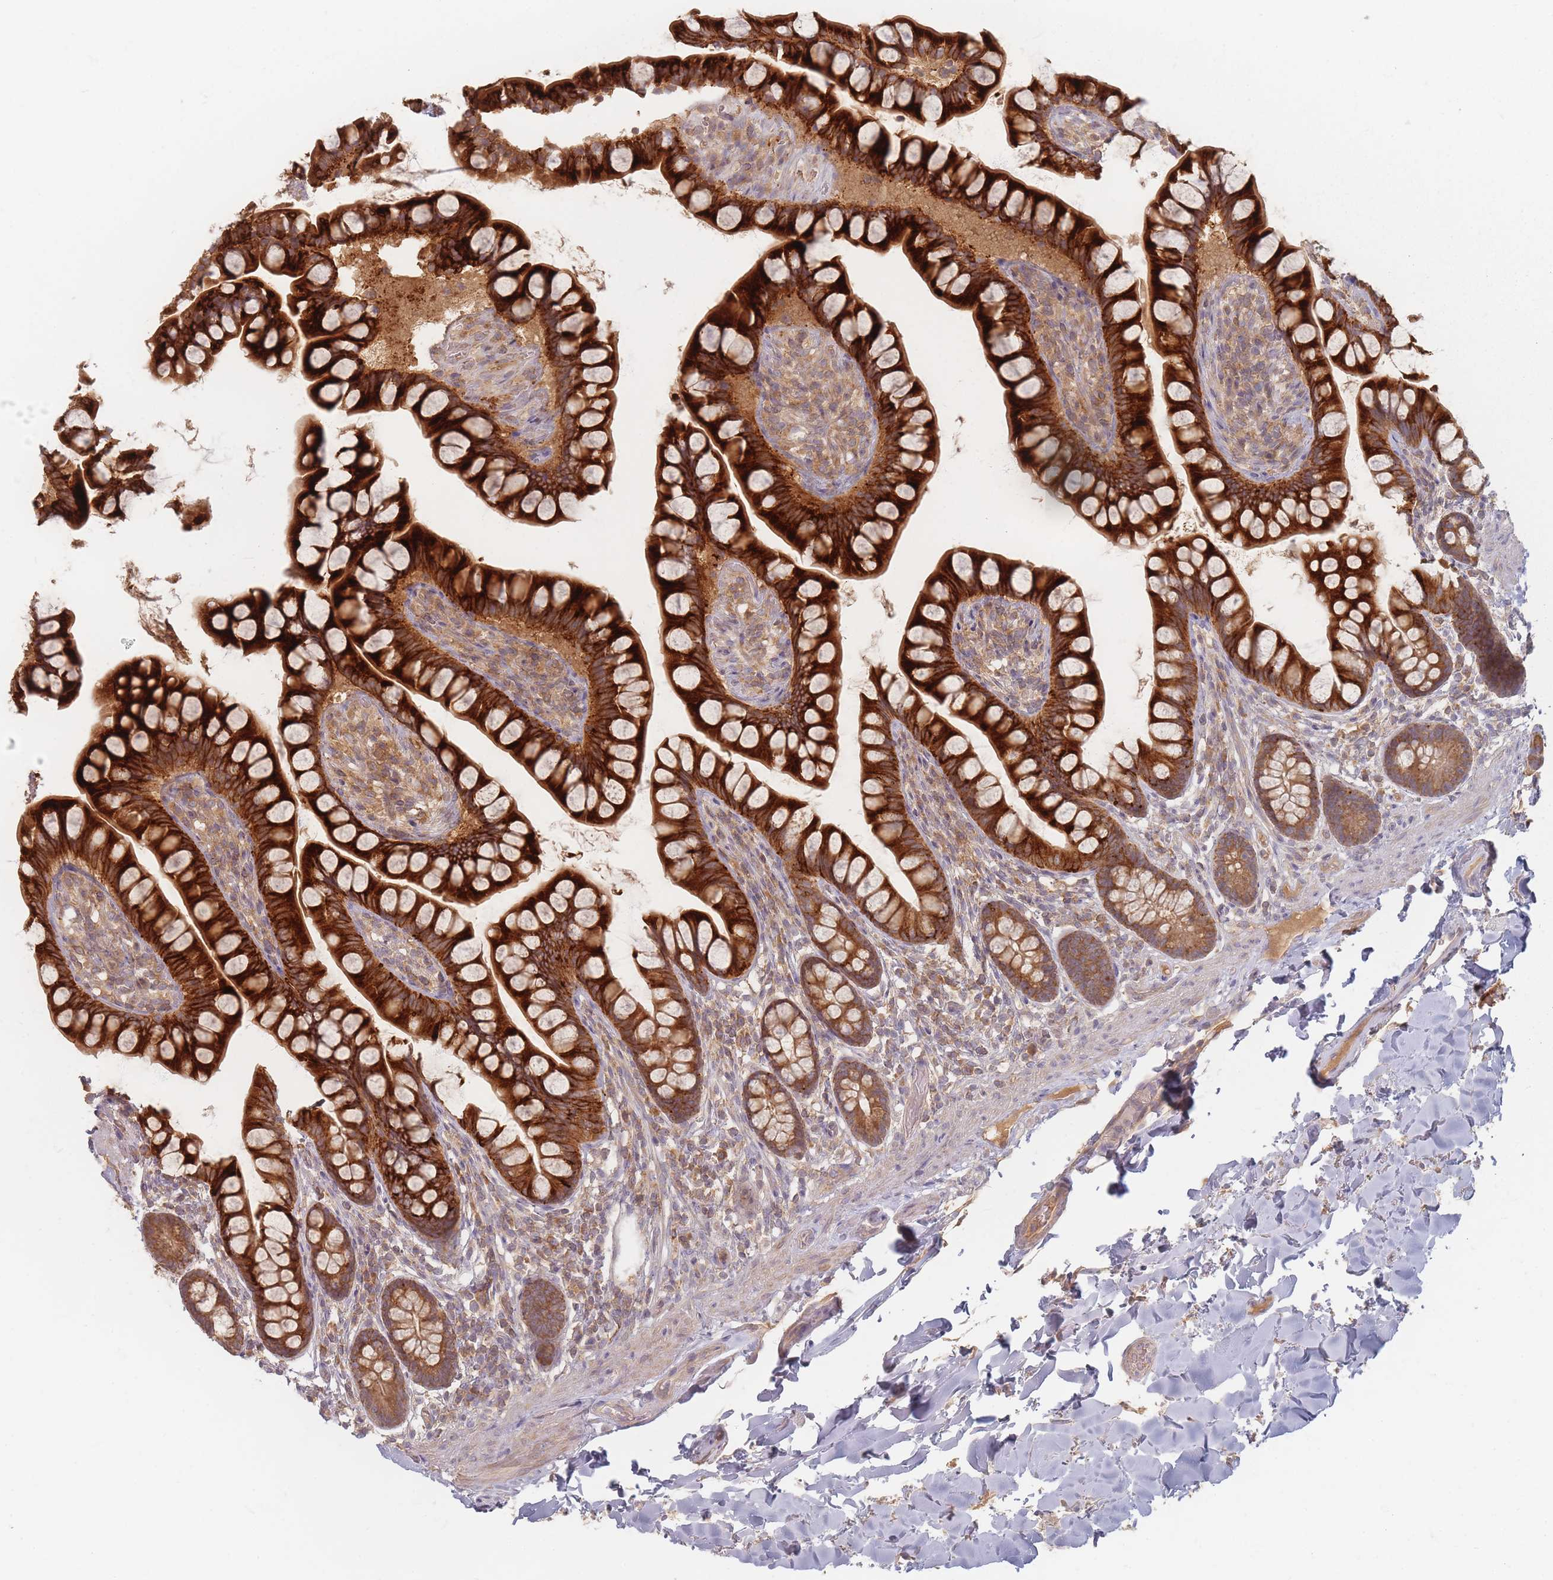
{"staining": {"intensity": "strong", "quantity": ">75%", "location": "cytoplasmic/membranous"}, "tissue": "small intestine", "cell_type": "Glandular cells", "image_type": "normal", "snomed": [{"axis": "morphology", "description": "Normal tissue, NOS"}, {"axis": "topography", "description": "Small intestine"}], "caption": "Immunohistochemical staining of benign human small intestine shows >75% levels of strong cytoplasmic/membranous protein expression in about >75% of glandular cells. The staining is performed using DAB (3,3'-diaminobenzidine) brown chromogen to label protein expression. The nuclei are counter-stained blue using hematoxylin.", "gene": "SLC35F3", "patient": {"sex": "male", "age": 70}}